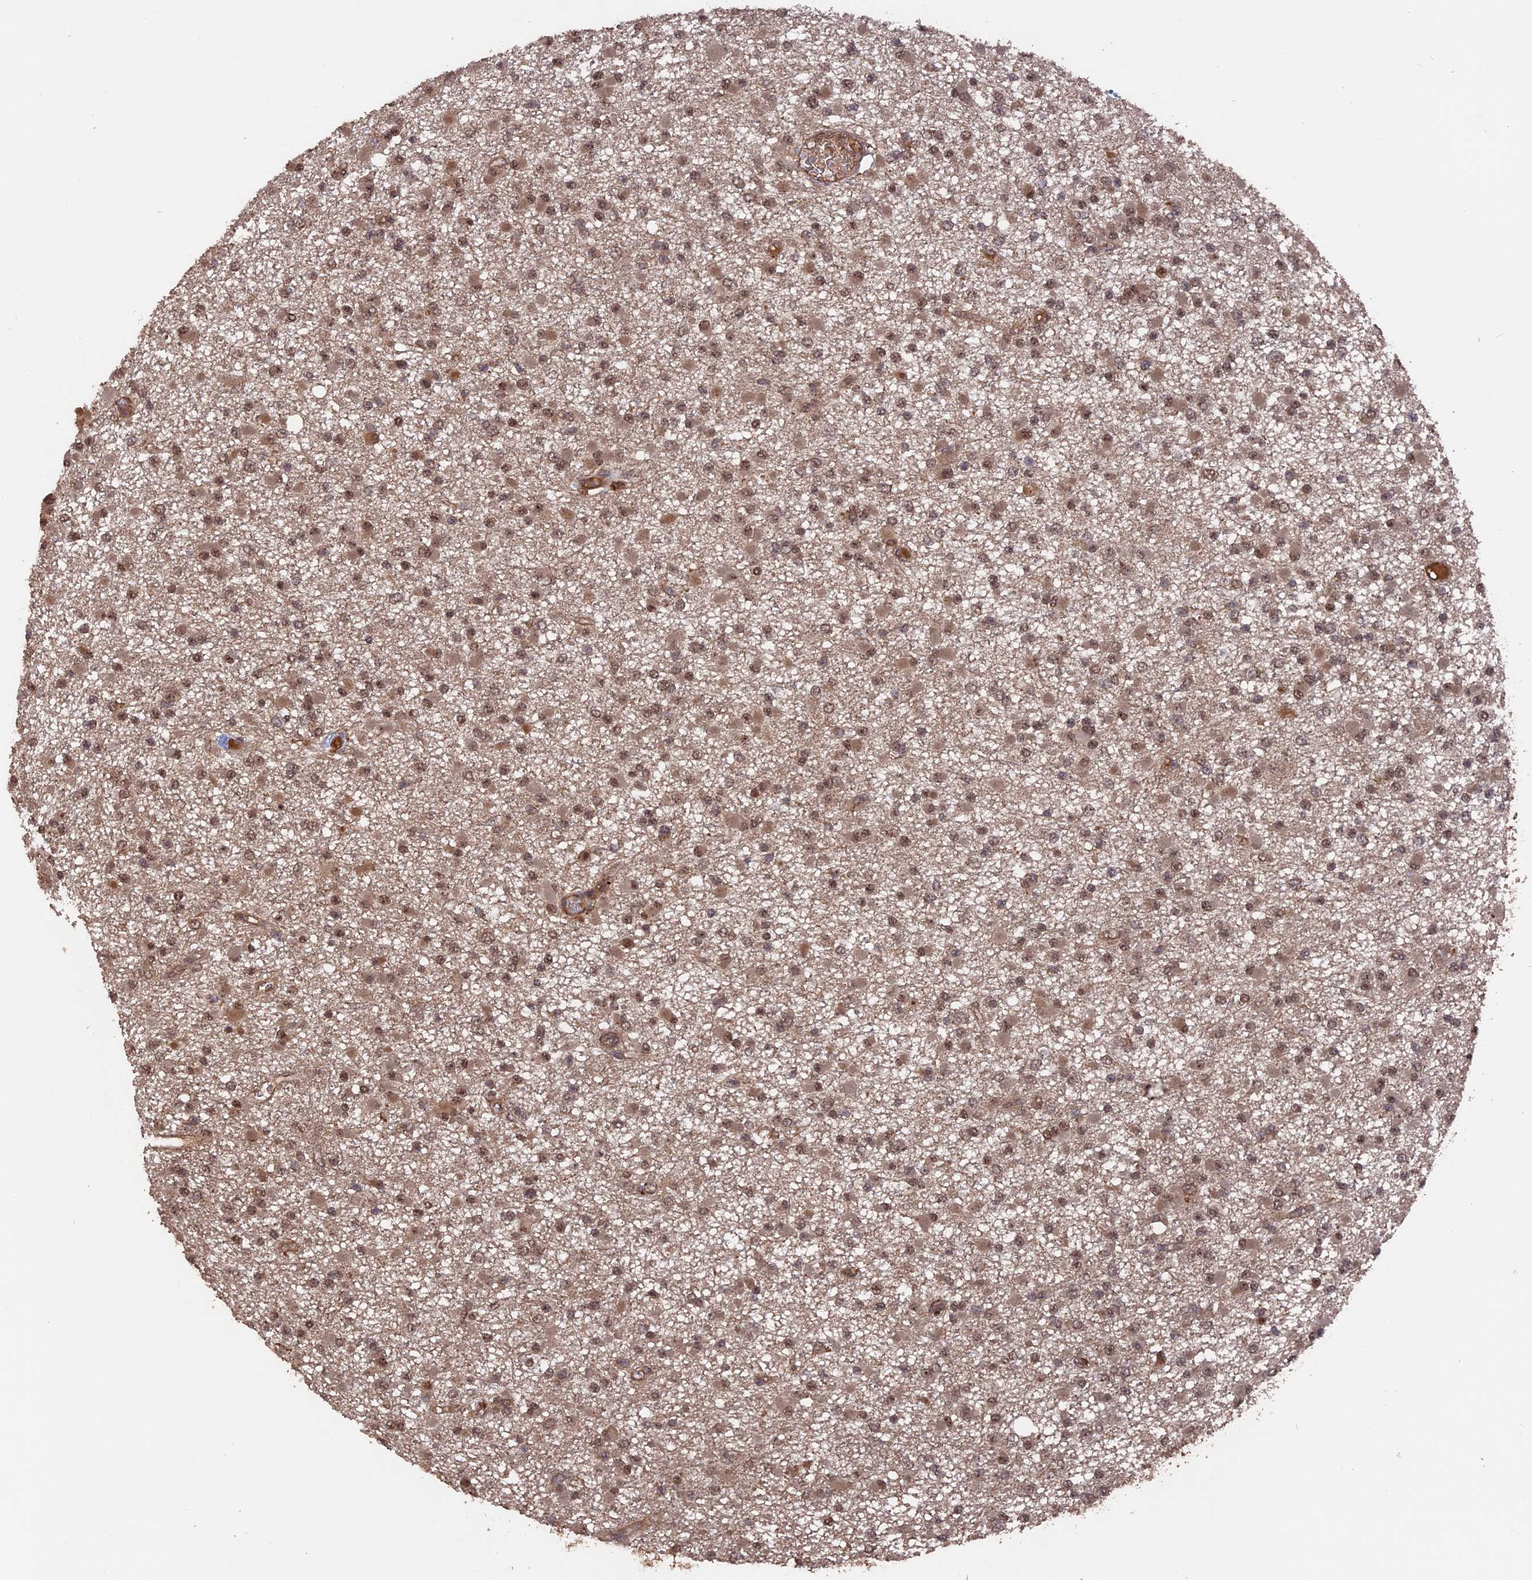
{"staining": {"intensity": "moderate", "quantity": ">75%", "location": "nuclear"}, "tissue": "glioma", "cell_type": "Tumor cells", "image_type": "cancer", "snomed": [{"axis": "morphology", "description": "Glioma, malignant, Low grade"}, {"axis": "topography", "description": "Brain"}], "caption": "DAB immunohistochemical staining of human glioma shows moderate nuclear protein expression in approximately >75% of tumor cells.", "gene": "TELO2", "patient": {"sex": "female", "age": 22}}